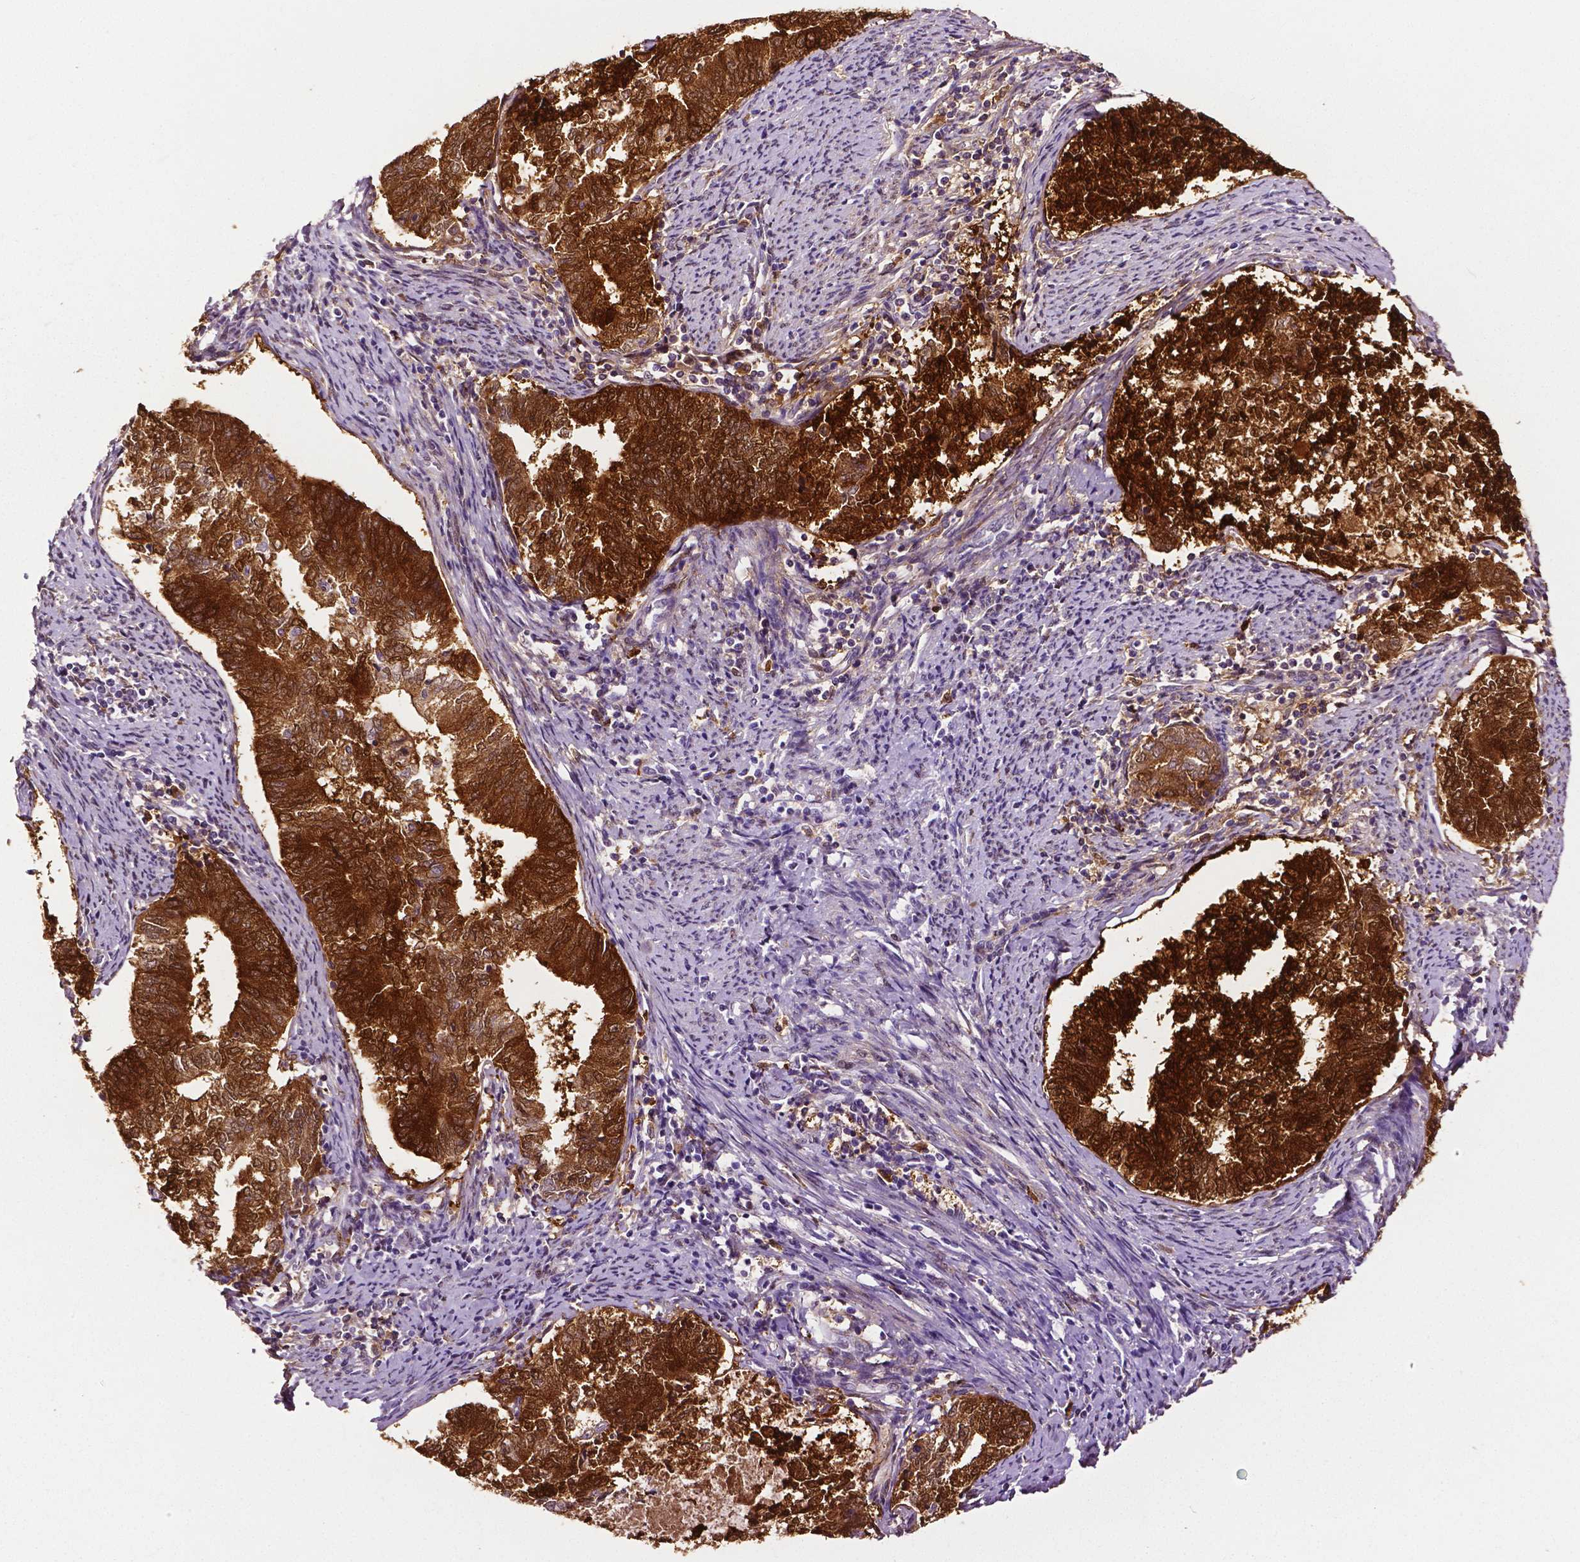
{"staining": {"intensity": "strong", "quantity": ">75%", "location": "cytoplasmic/membranous"}, "tissue": "endometrial cancer", "cell_type": "Tumor cells", "image_type": "cancer", "snomed": [{"axis": "morphology", "description": "Adenocarcinoma, NOS"}, {"axis": "topography", "description": "Endometrium"}], "caption": "Immunohistochemical staining of human adenocarcinoma (endometrial) reveals strong cytoplasmic/membranous protein staining in about >75% of tumor cells. The protein is stained brown, and the nuclei are stained in blue (DAB IHC with brightfield microscopy, high magnification).", "gene": "PHGDH", "patient": {"sex": "female", "age": 65}}